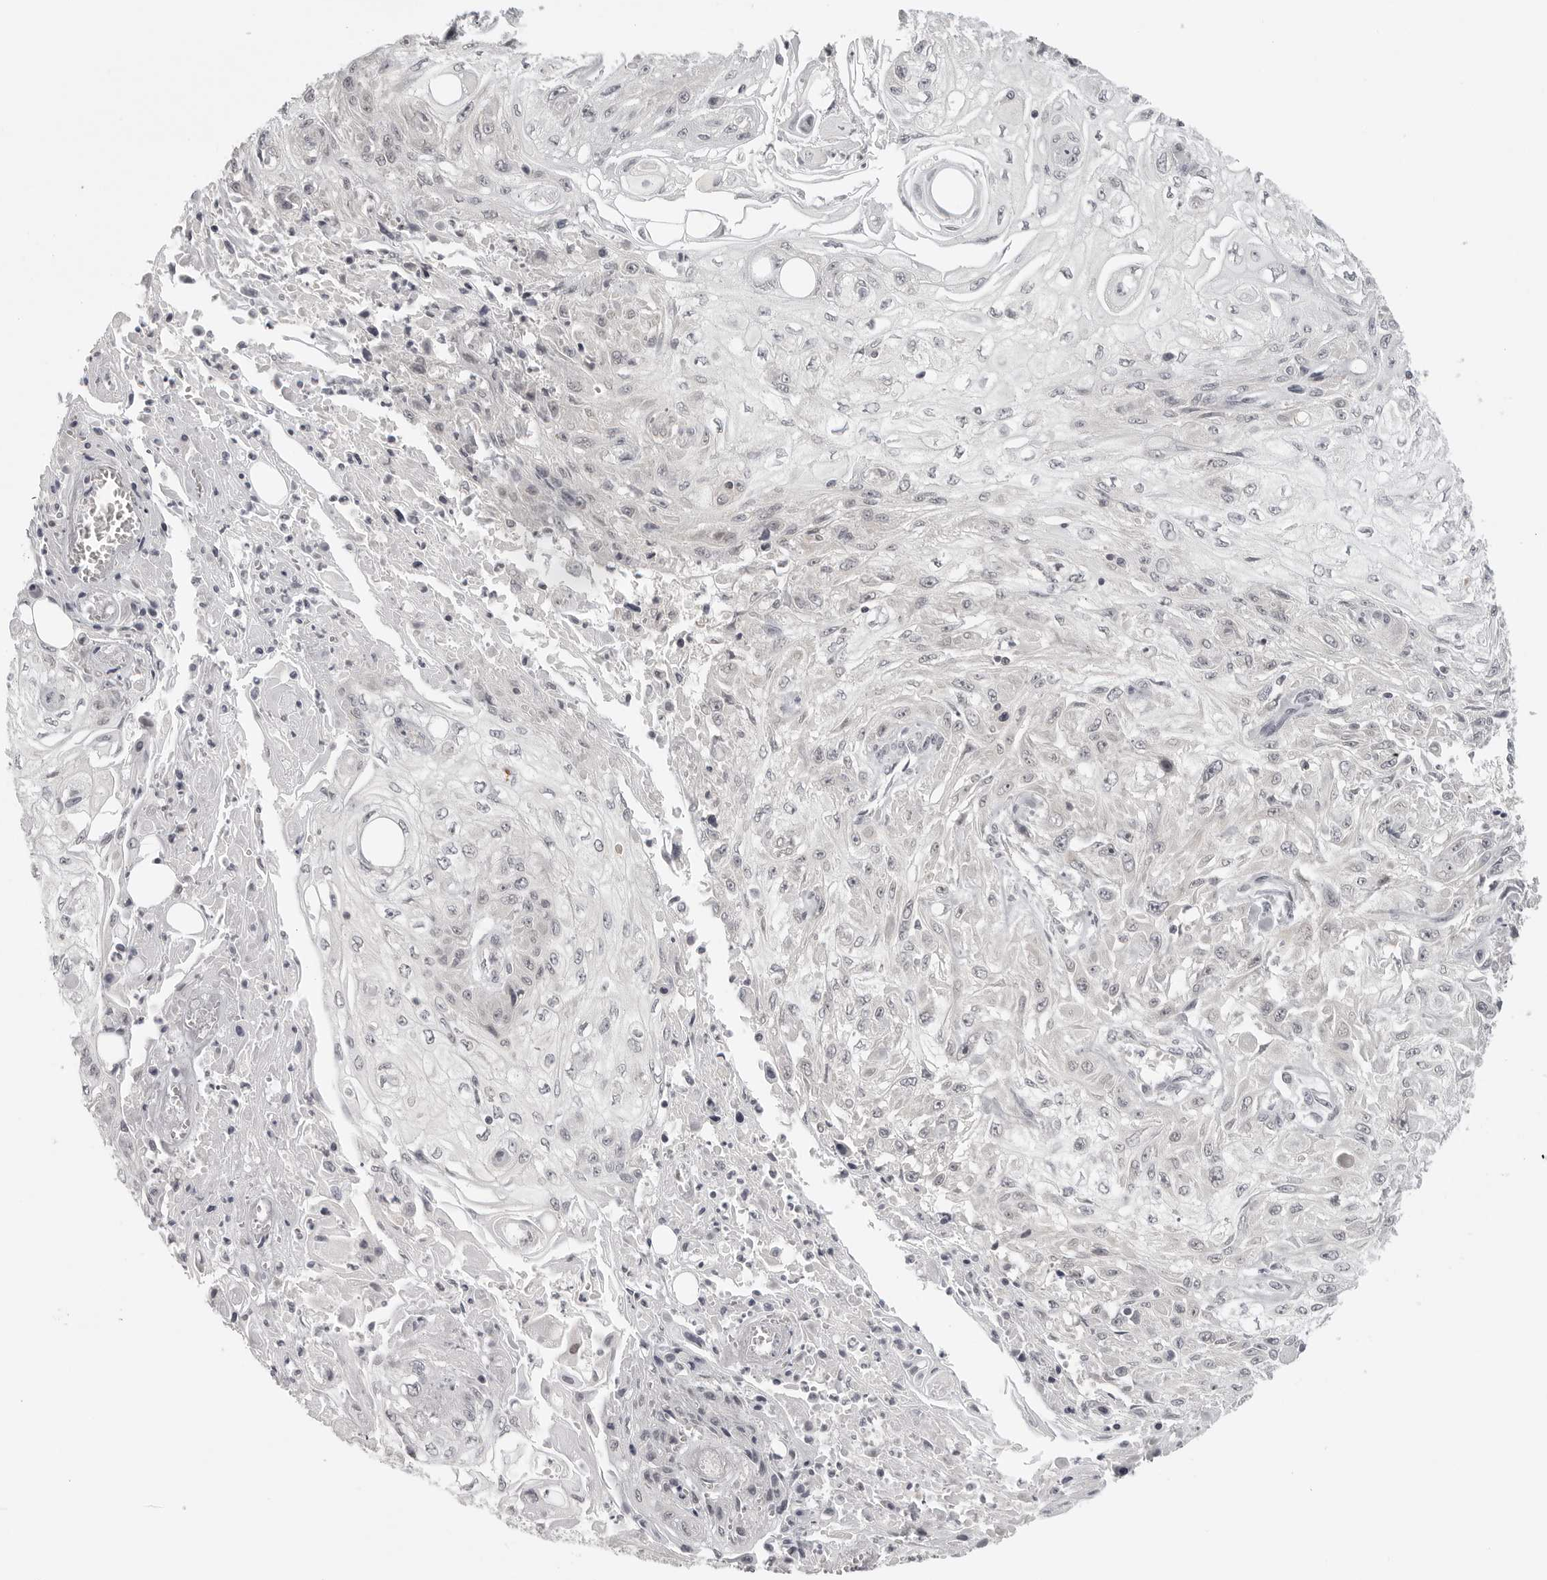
{"staining": {"intensity": "negative", "quantity": "none", "location": "none"}, "tissue": "skin cancer", "cell_type": "Tumor cells", "image_type": "cancer", "snomed": [{"axis": "morphology", "description": "Squamous cell carcinoma, NOS"}, {"axis": "morphology", "description": "Squamous cell carcinoma, metastatic, NOS"}, {"axis": "topography", "description": "Skin"}, {"axis": "topography", "description": "Lymph node"}], "caption": "DAB immunohistochemical staining of skin squamous cell carcinoma exhibits no significant positivity in tumor cells. (Brightfield microscopy of DAB IHC at high magnification).", "gene": "TUT4", "patient": {"sex": "male", "age": 75}}